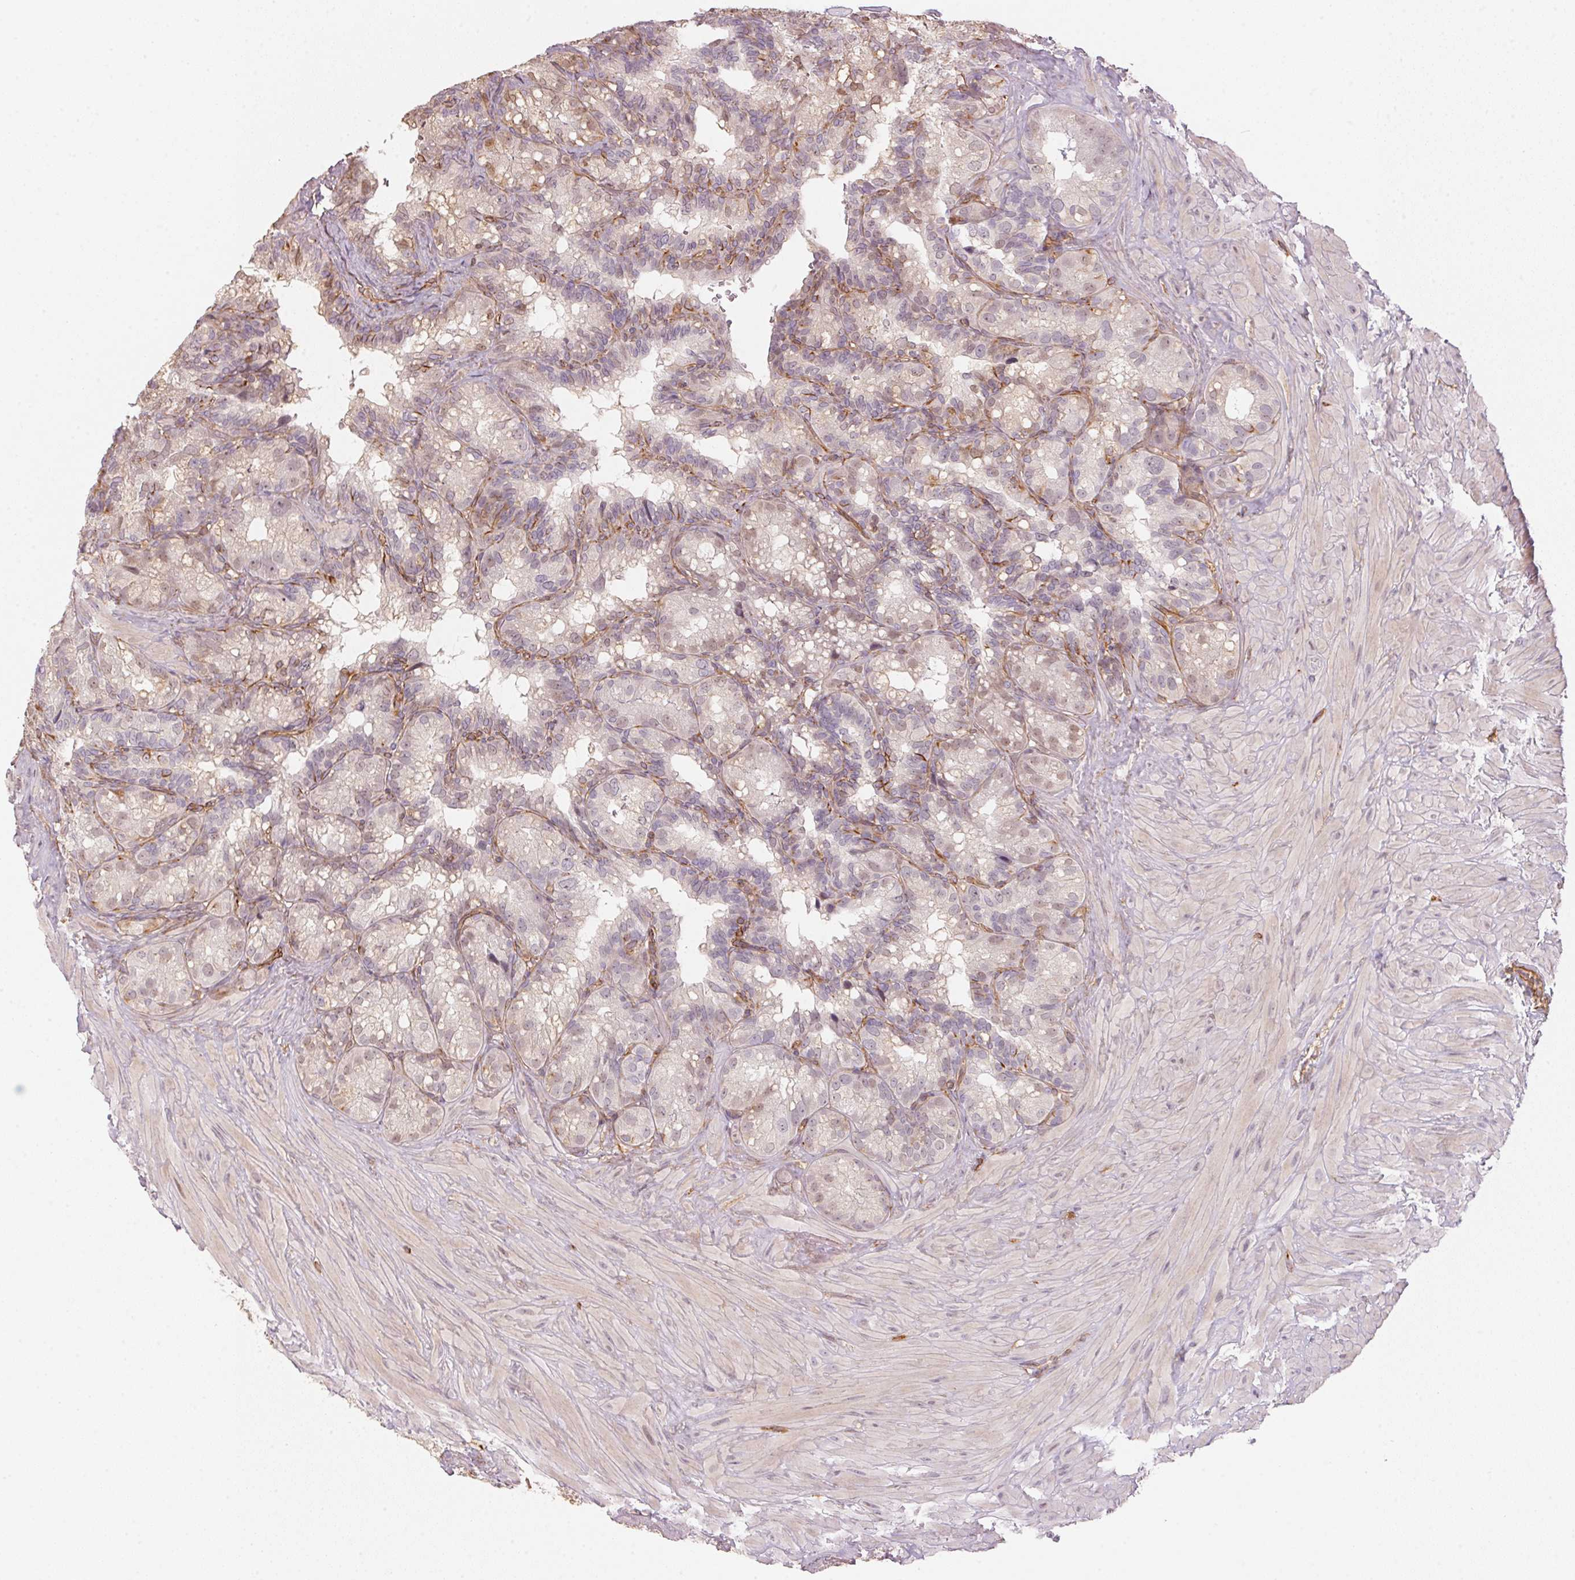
{"staining": {"intensity": "weak", "quantity": "25%-75%", "location": "nuclear"}, "tissue": "seminal vesicle", "cell_type": "Glandular cells", "image_type": "normal", "snomed": [{"axis": "morphology", "description": "Normal tissue, NOS"}, {"axis": "topography", "description": "Seminal veicle"}], "caption": "Immunohistochemistry (IHC) photomicrograph of normal seminal vesicle: human seminal vesicle stained using immunohistochemistry exhibits low levels of weak protein expression localized specifically in the nuclear of glandular cells, appearing as a nuclear brown color.", "gene": "FOXR2", "patient": {"sex": "male", "age": 60}}